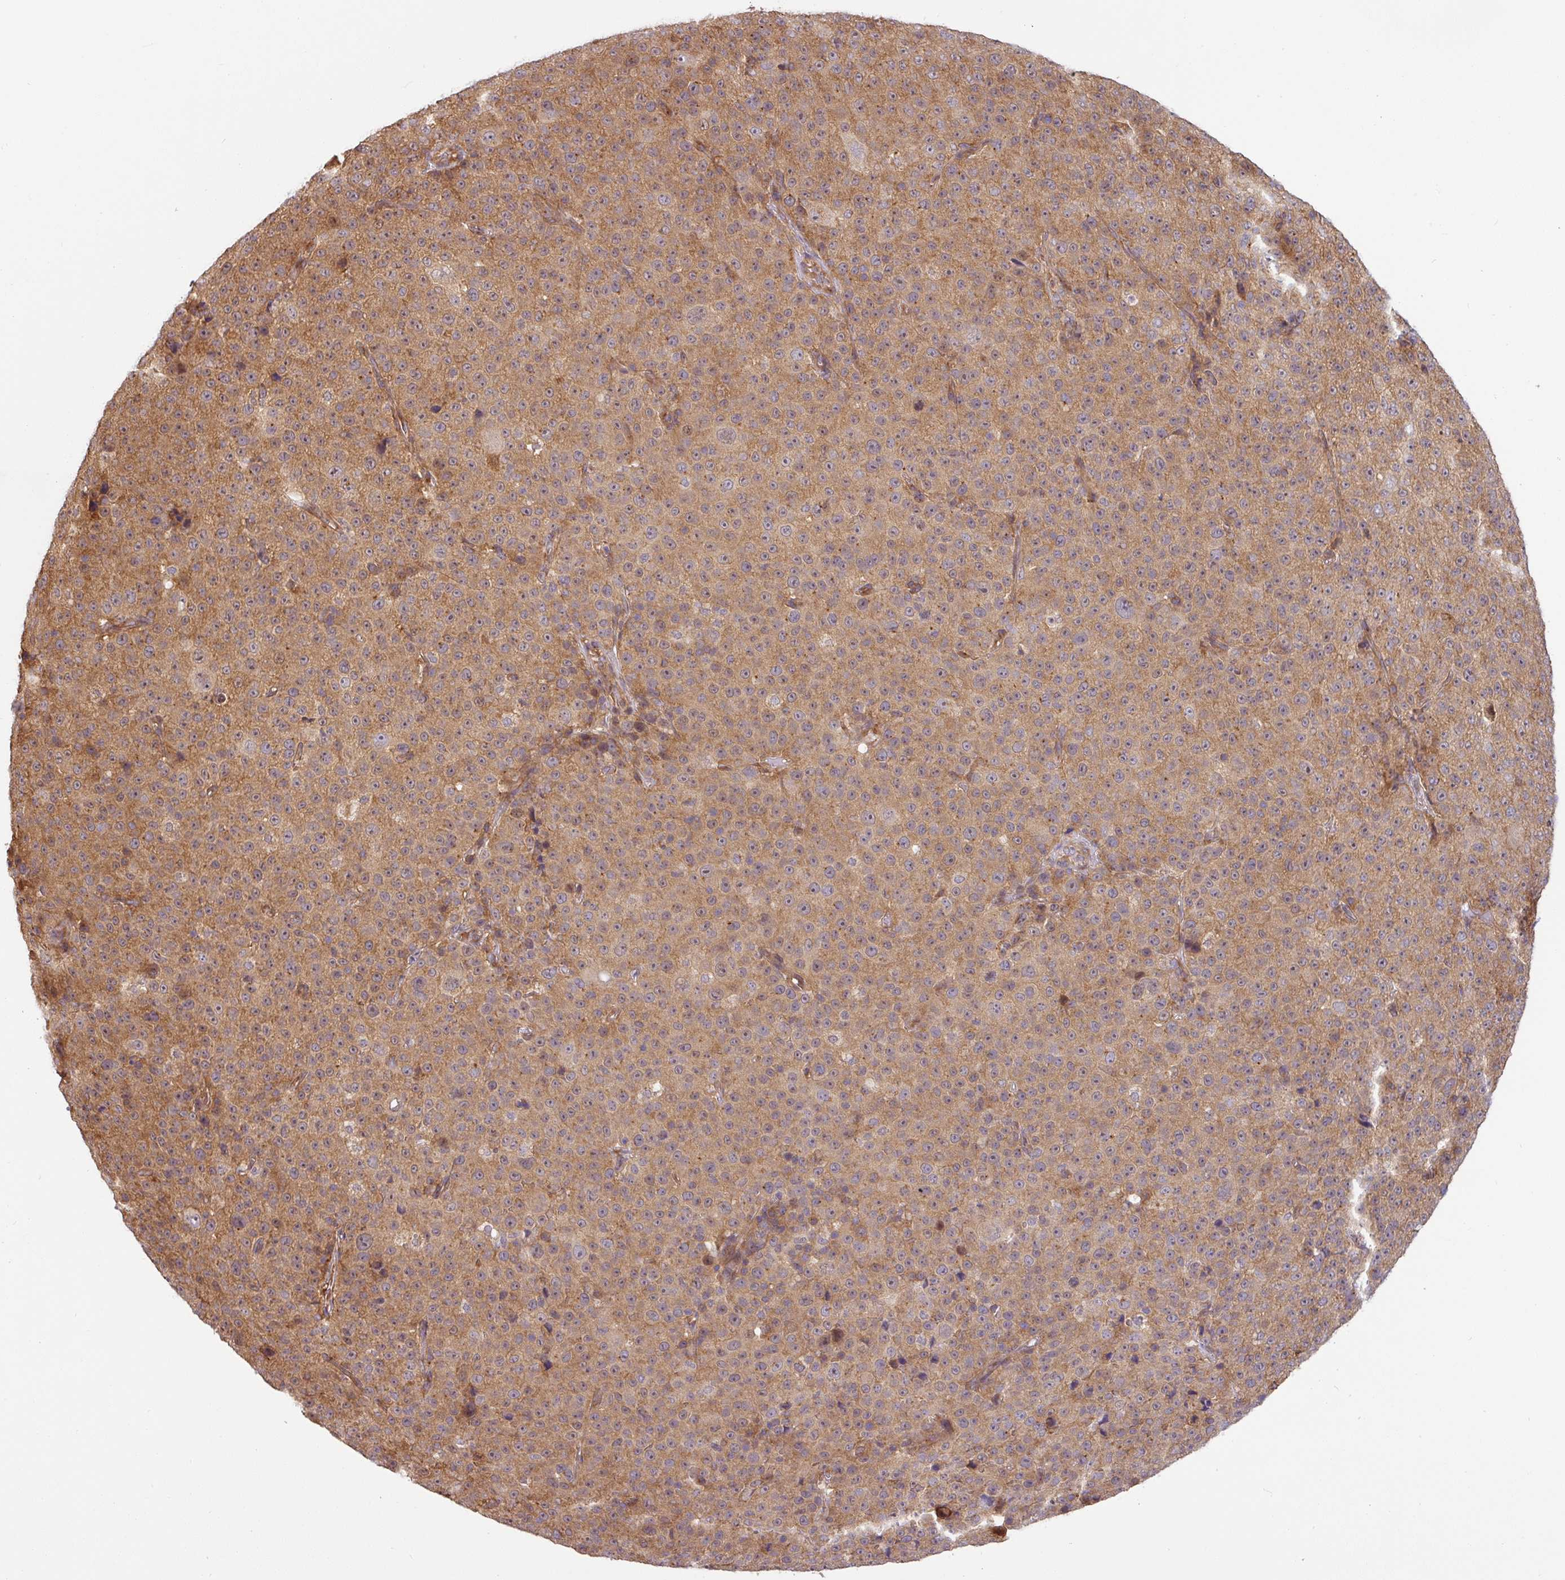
{"staining": {"intensity": "moderate", "quantity": ">75%", "location": "cytoplasmic/membranous"}, "tissue": "melanoma", "cell_type": "Tumor cells", "image_type": "cancer", "snomed": [{"axis": "morphology", "description": "Malignant melanoma, Metastatic site"}, {"axis": "topography", "description": "Skin"}, {"axis": "topography", "description": "Lymph node"}], "caption": "Protein expression analysis of melanoma exhibits moderate cytoplasmic/membranous positivity in approximately >75% of tumor cells. (Stains: DAB in brown, nuclei in blue, Microscopy: brightfield microscopy at high magnification).", "gene": "SHB", "patient": {"sex": "male", "age": 66}}